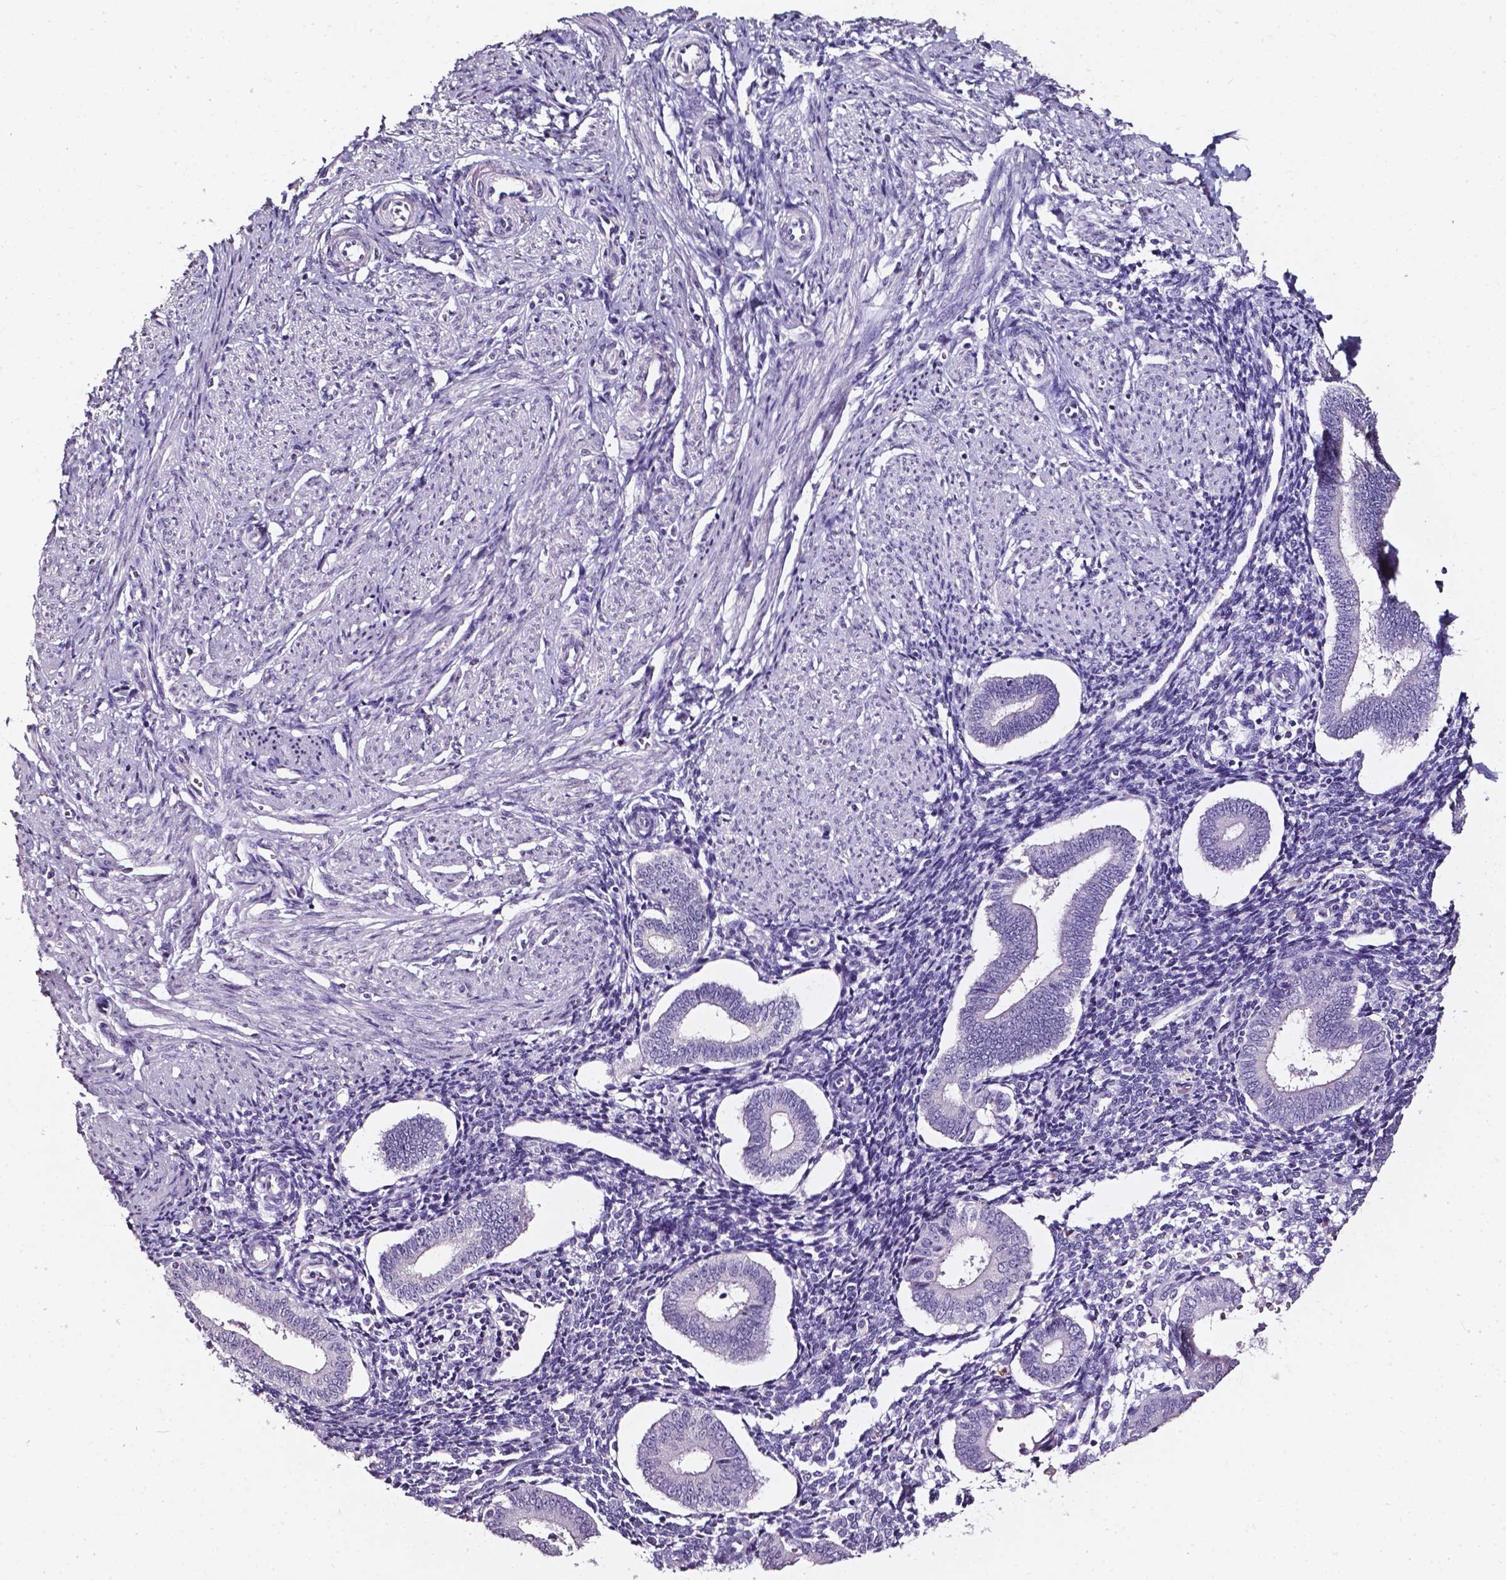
{"staining": {"intensity": "negative", "quantity": "none", "location": "none"}, "tissue": "endometrium", "cell_type": "Cells in endometrial stroma", "image_type": "normal", "snomed": [{"axis": "morphology", "description": "Normal tissue, NOS"}, {"axis": "topography", "description": "Endometrium"}], "caption": "A histopathology image of human endometrium is negative for staining in cells in endometrial stroma. The staining was performed using DAB to visualize the protein expression in brown, while the nuclei were stained in blue with hematoxylin (Magnification: 20x).", "gene": "DEFA5", "patient": {"sex": "female", "age": 40}}